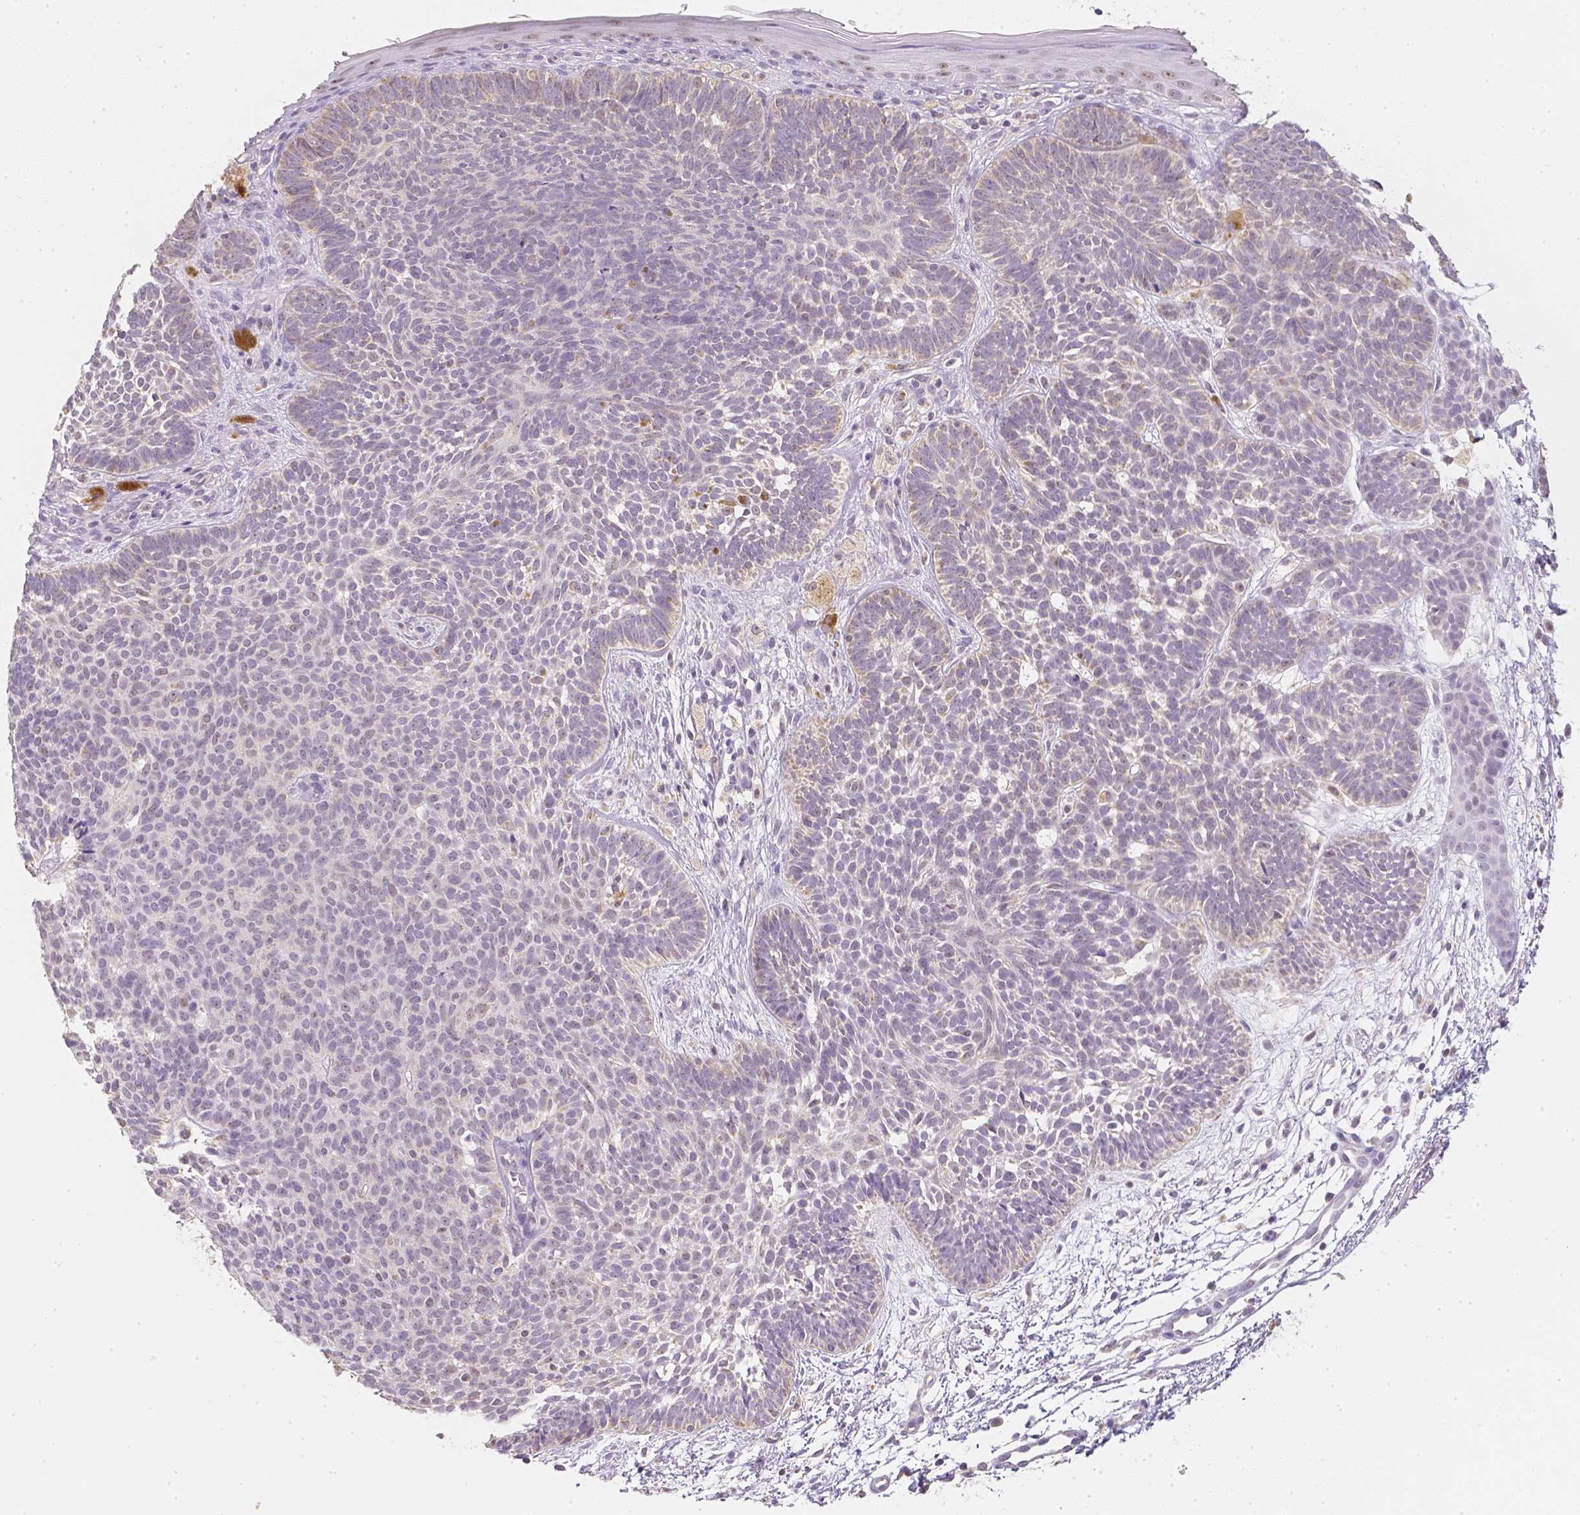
{"staining": {"intensity": "negative", "quantity": "none", "location": "none"}, "tissue": "skin cancer", "cell_type": "Tumor cells", "image_type": "cancer", "snomed": [{"axis": "morphology", "description": "Basal cell carcinoma"}, {"axis": "topography", "description": "Skin"}], "caption": "This is an IHC micrograph of human basal cell carcinoma (skin). There is no positivity in tumor cells.", "gene": "NVL", "patient": {"sex": "female", "age": 85}}